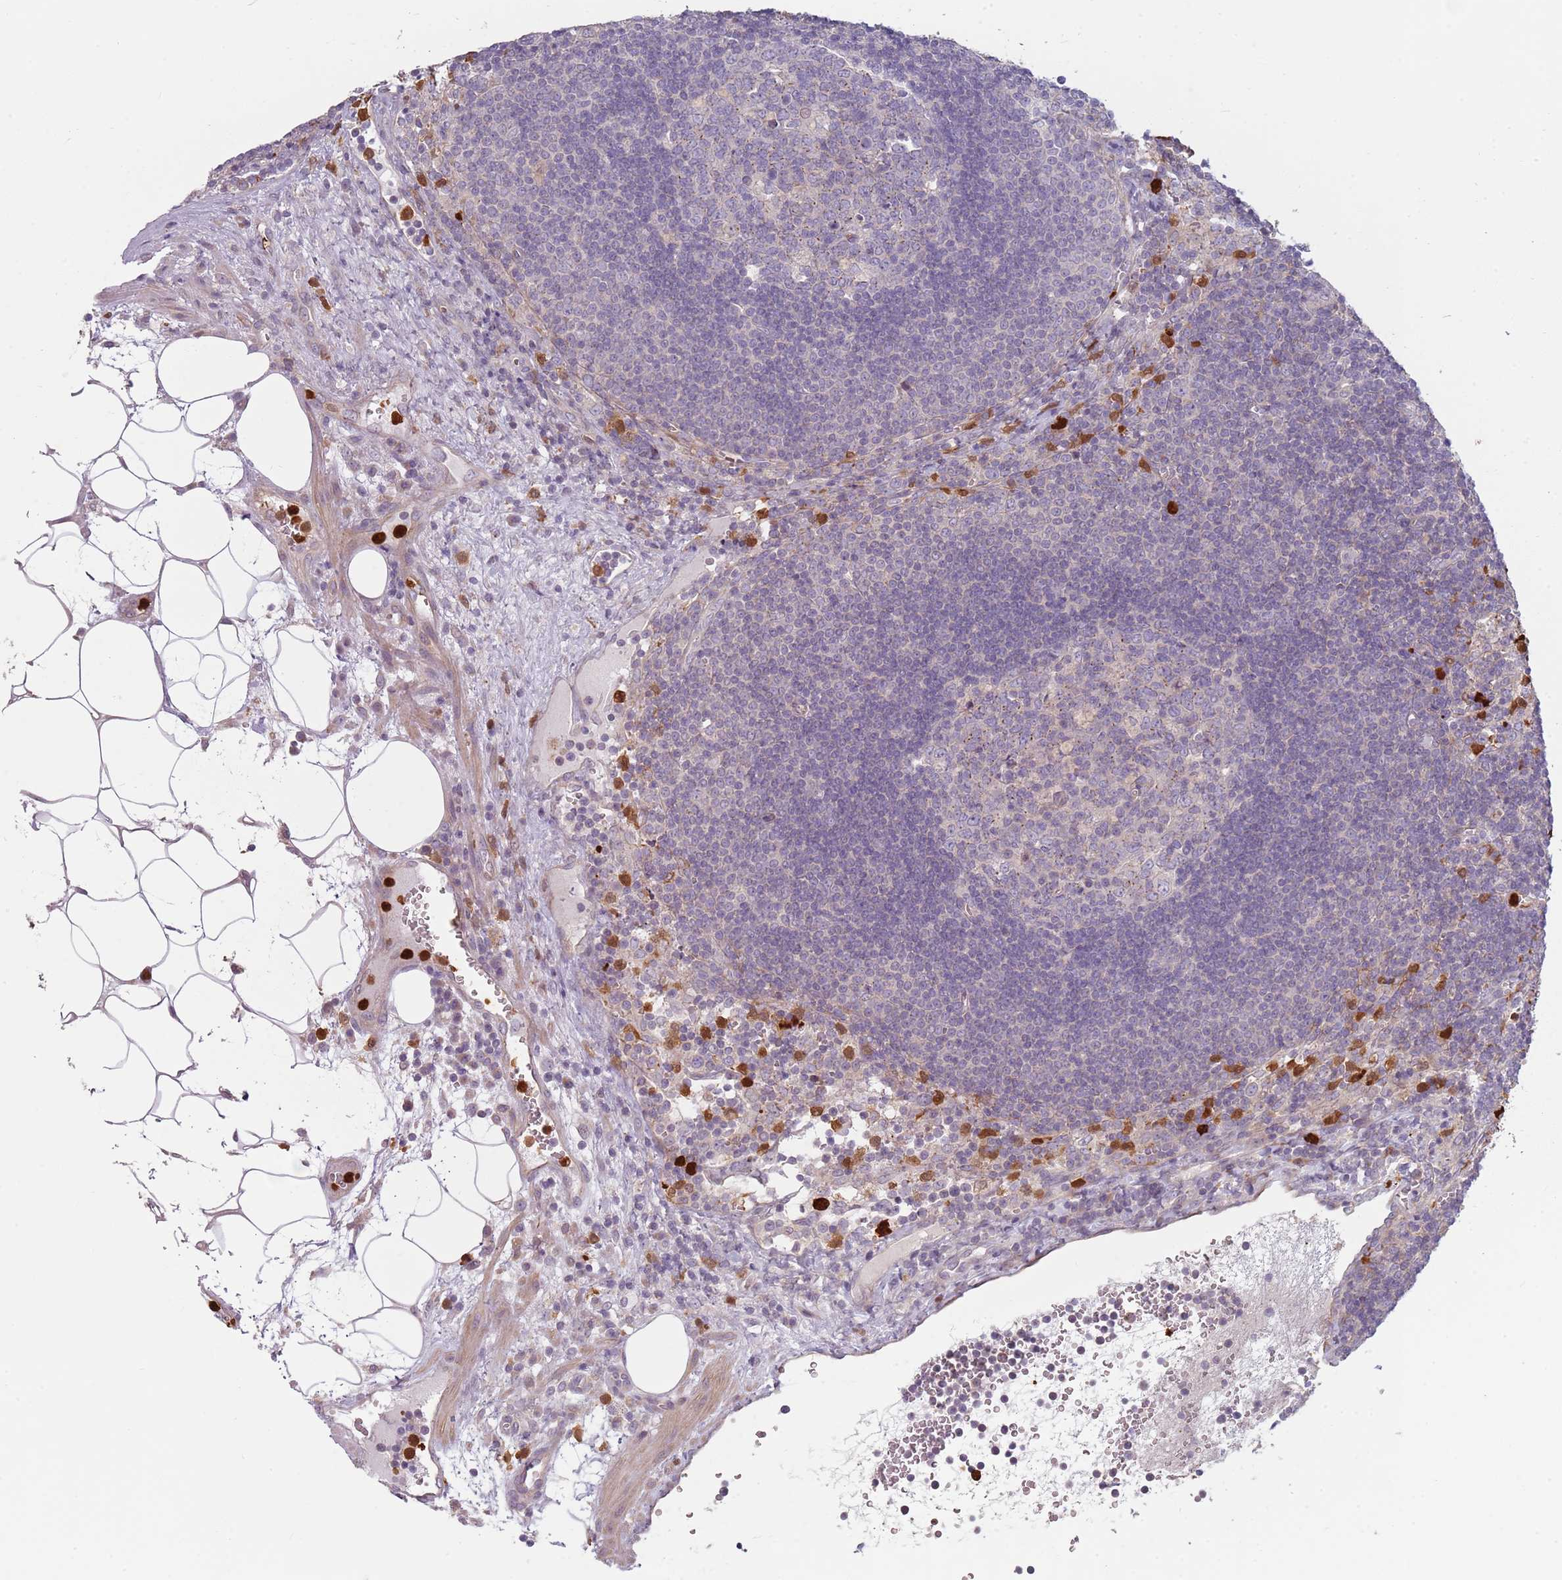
{"staining": {"intensity": "negative", "quantity": "none", "location": "none"}, "tissue": "lymph node", "cell_type": "Germinal center cells", "image_type": "normal", "snomed": [{"axis": "morphology", "description": "Normal tissue, NOS"}, {"axis": "topography", "description": "Lymph node"}], "caption": "Lymph node stained for a protein using immunohistochemistry exhibits no expression germinal center cells.", "gene": "SPAG4", "patient": {"sex": "male", "age": 58}}